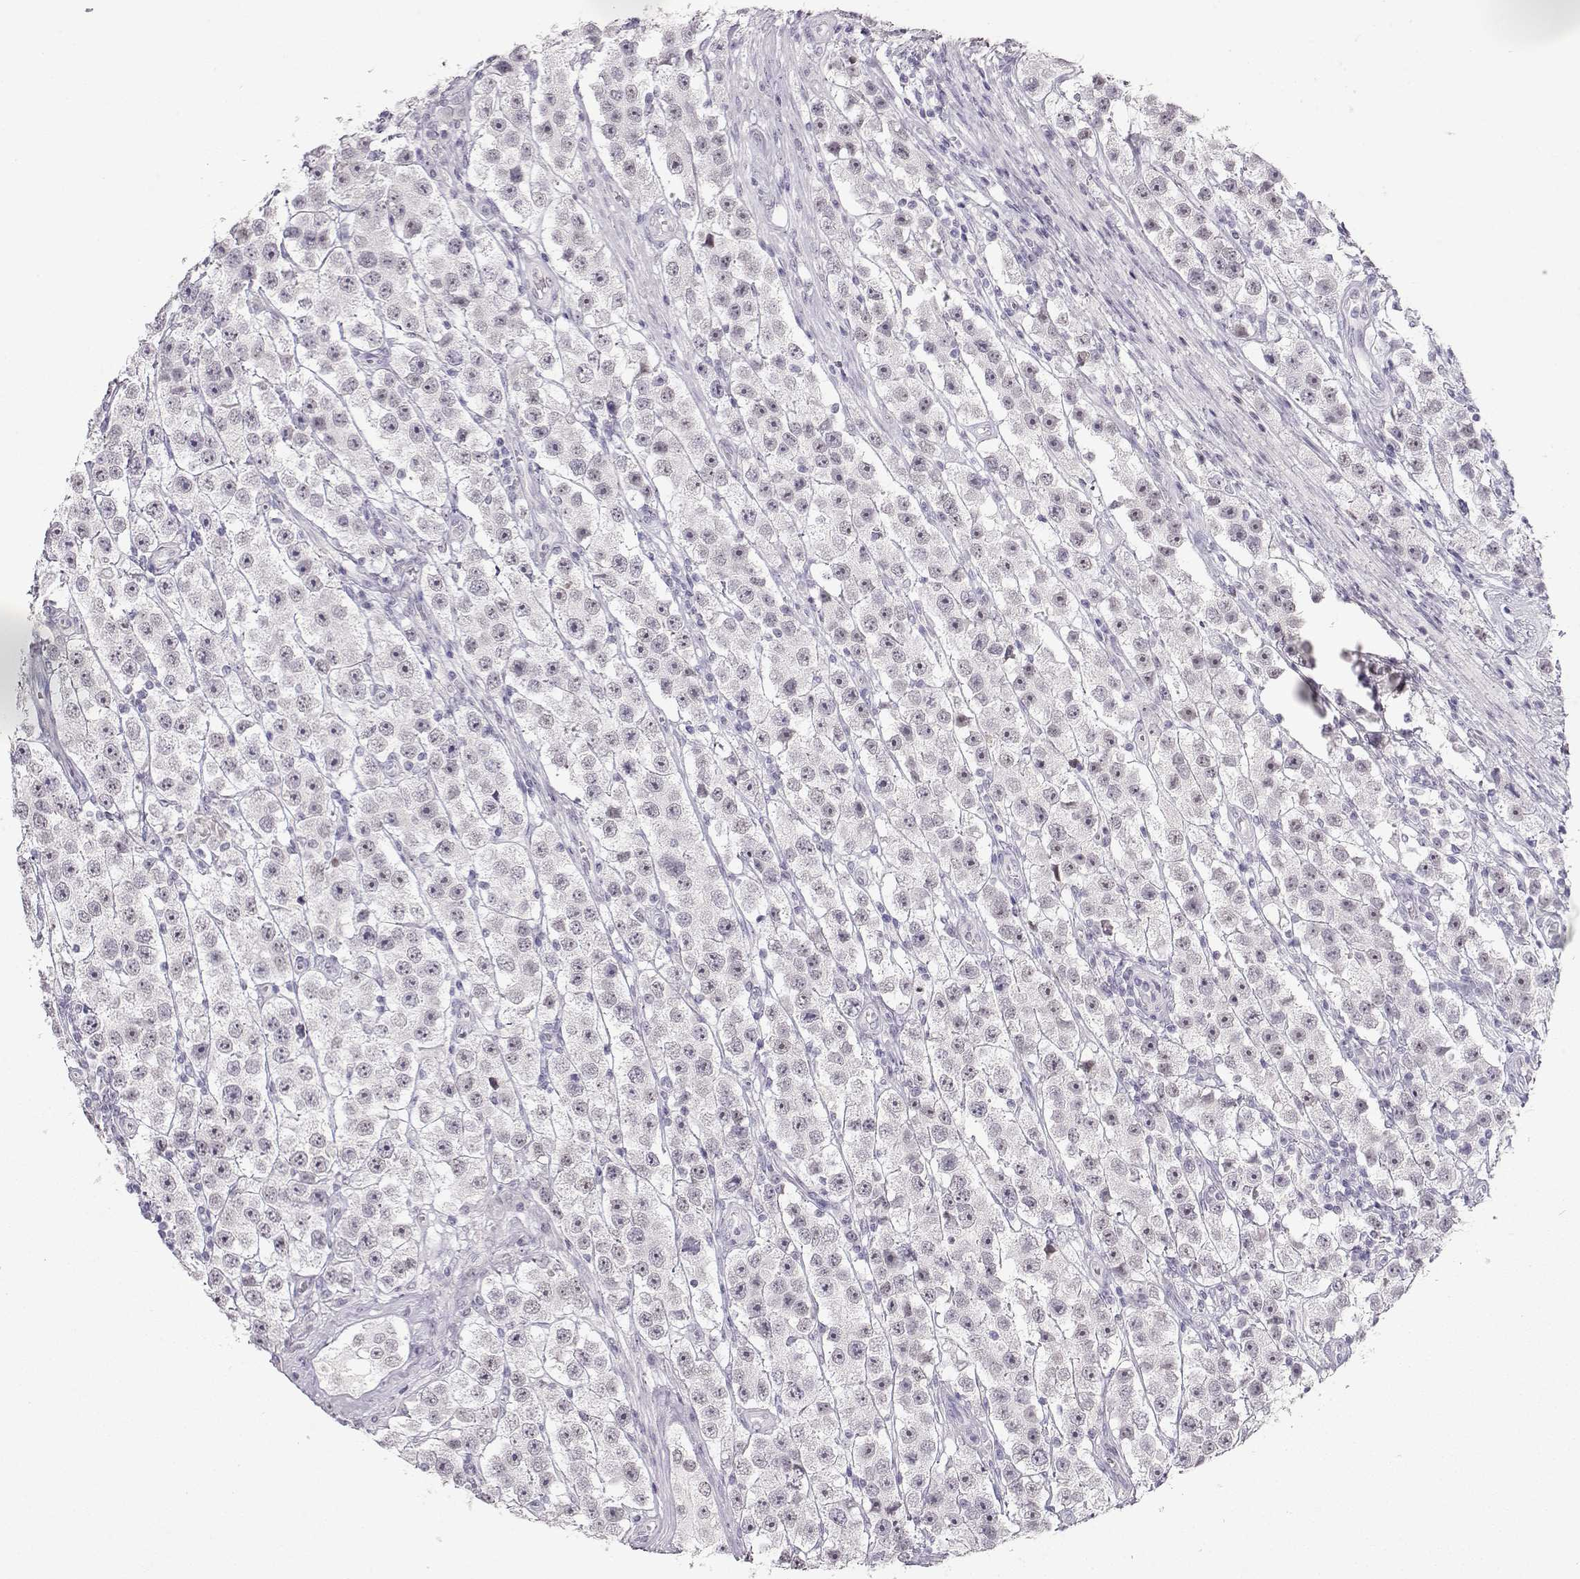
{"staining": {"intensity": "negative", "quantity": "none", "location": "none"}, "tissue": "testis cancer", "cell_type": "Tumor cells", "image_type": "cancer", "snomed": [{"axis": "morphology", "description": "Seminoma, NOS"}, {"axis": "topography", "description": "Testis"}], "caption": "IHC micrograph of human testis seminoma stained for a protein (brown), which shows no staining in tumor cells. The staining was performed using DAB (3,3'-diaminobenzidine) to visualize the protein expression in brown, while the nuclei were stained in blue with hematoxylin (Magnification: 20x).", "gene": "IMPG1", "patient": {"sex": "male", "age": 45}}